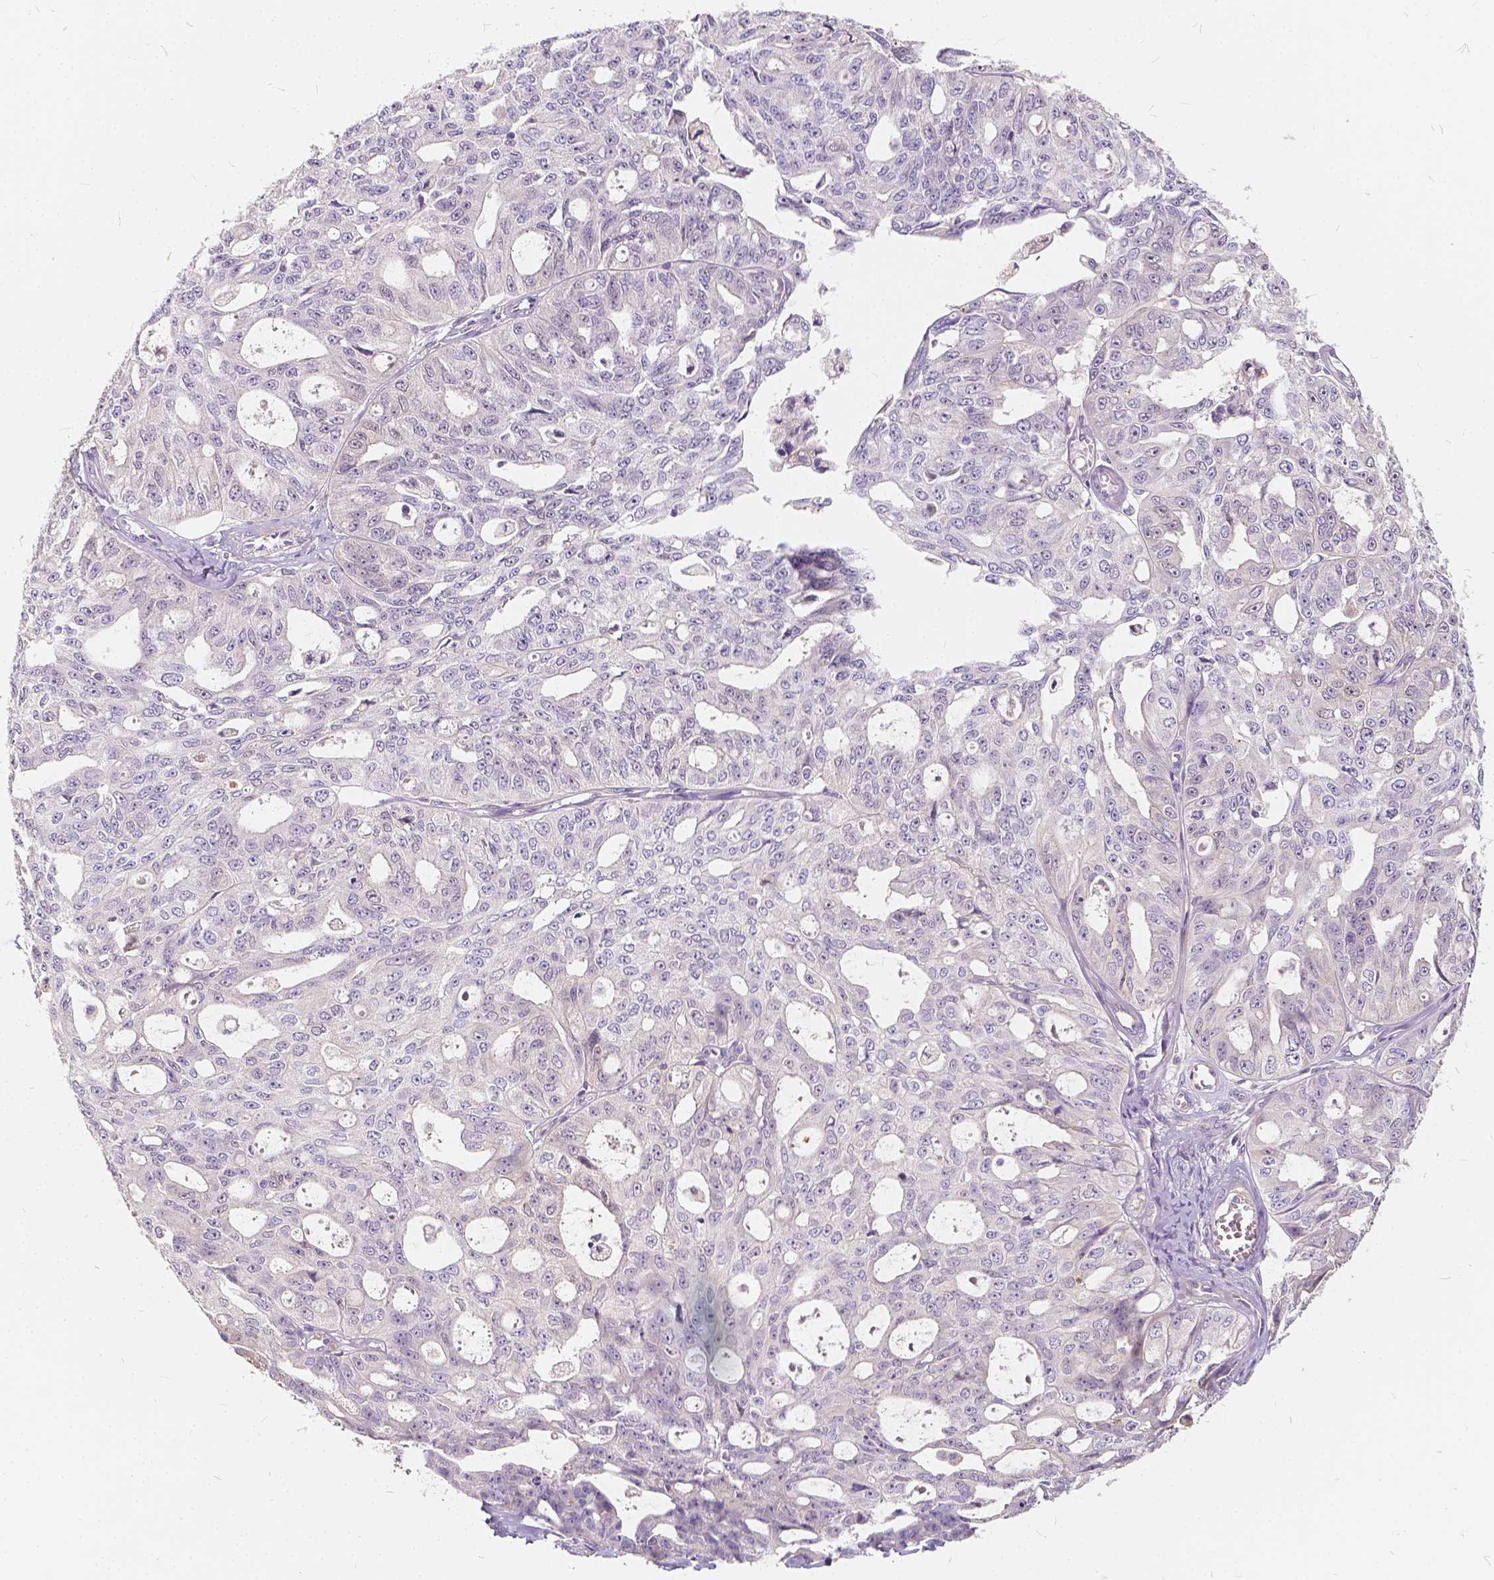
{"staining": {"intensity": "negative", "quantity": "none", "location": "none"}, "tissue": "ovarian cancer", "cell_type": "Tumor cells", "image_type": "cancer", "snomed": [{"axis": "morphology", "description": "Carcinoma, endometroid"}, {"axis": "topography", "description": "Ovary"}], "caption": "Human ovarian endometroid carcinoma stained for a protein using IHC displays no expression in tumor cells.", "gene": "KIAA0513", "patient": {"sex": "female", "age": 65}}